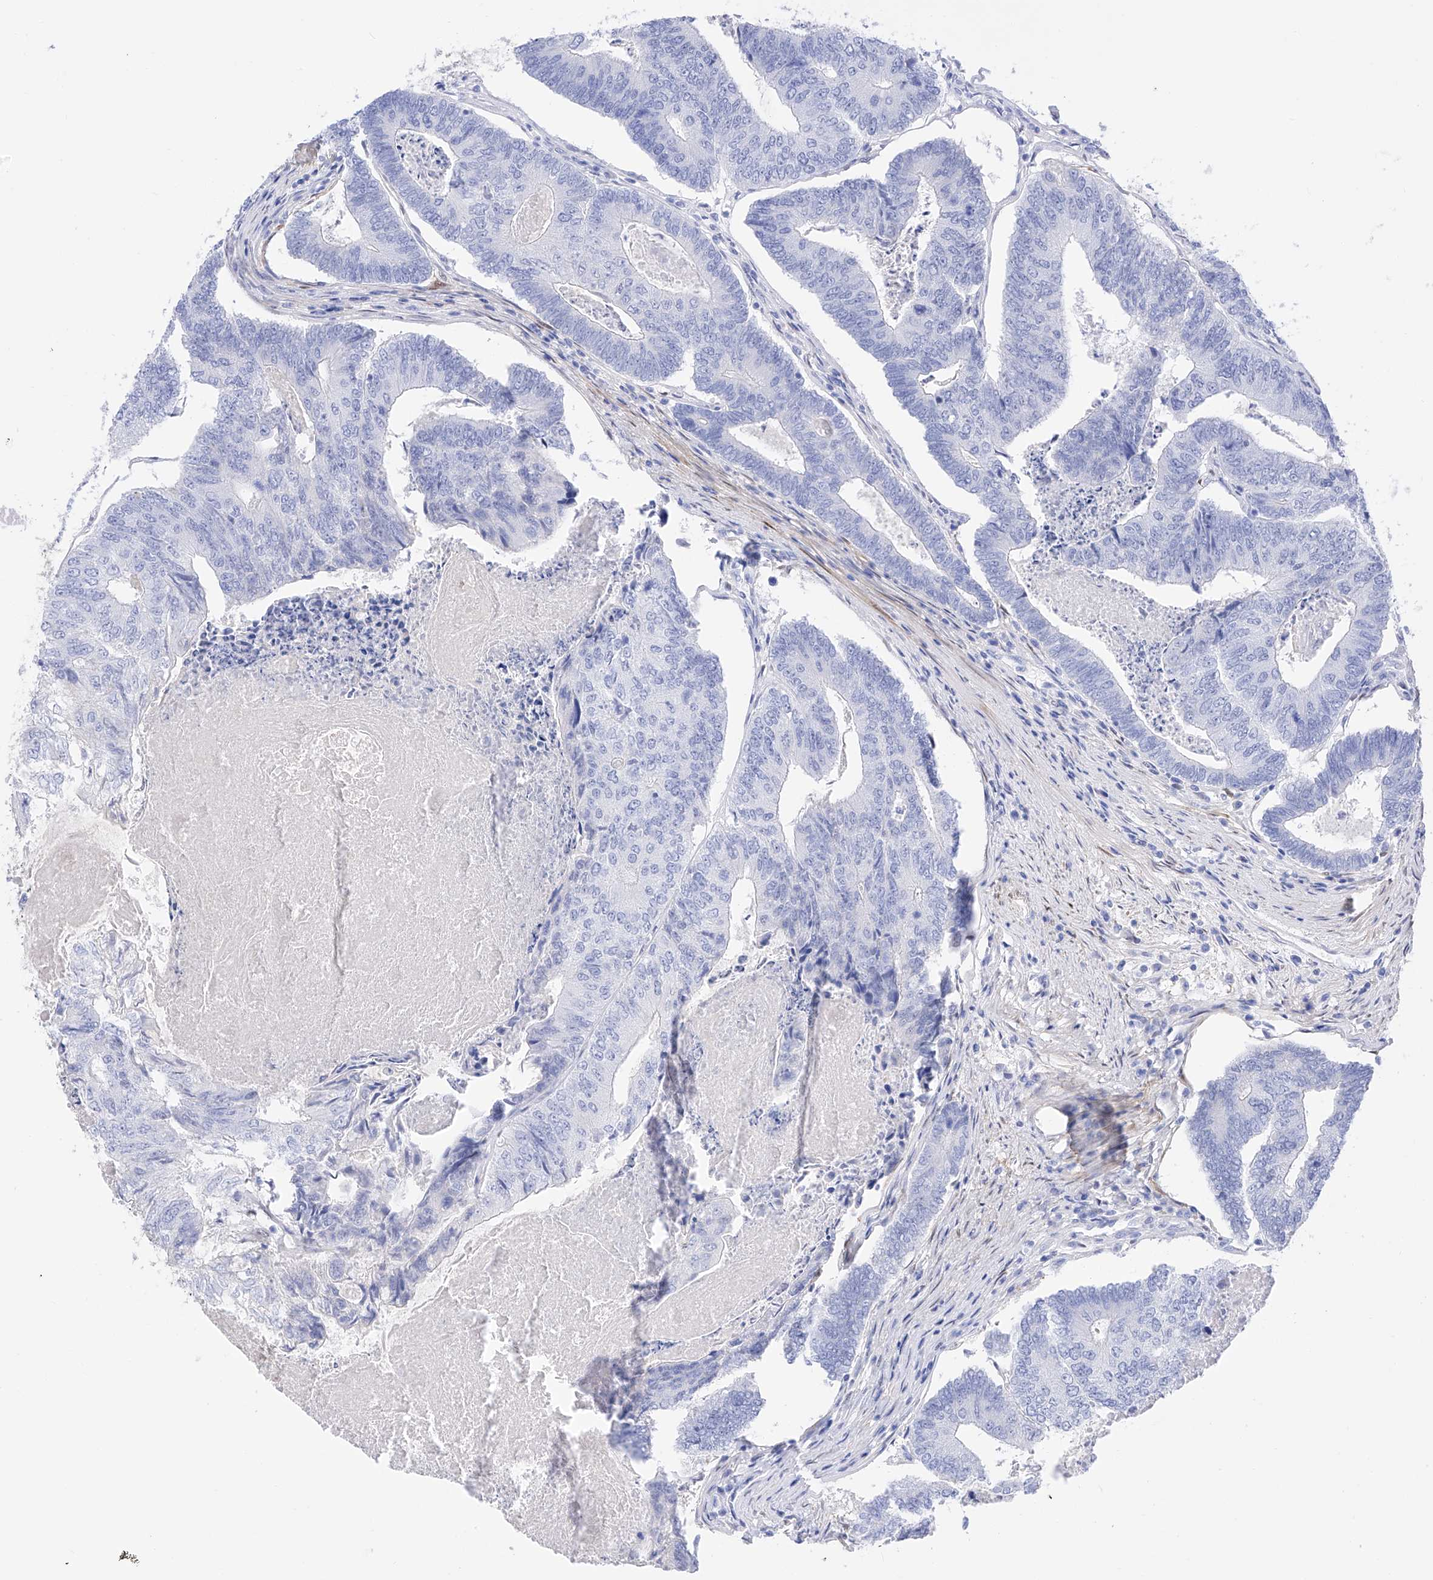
{"staining": {"intensity": "negative", "quantity": "none", "location": "none"}, "tissue": "colorectal cancer", "cell_type": "Tumor cells", "image_type": "cancer", "snomed": [{"axis": "morphology", "description": "Adenocarcinoma, NOS"}, {"axis": "topography", "description": "Colon"}], "caption": "Colorectal cancer (adenocarcinoma) stained for a protein using IHC exhibits no staining tumor cells.", "gene": "TRPC7", "patient": {"sex": "female", "age": 67}}